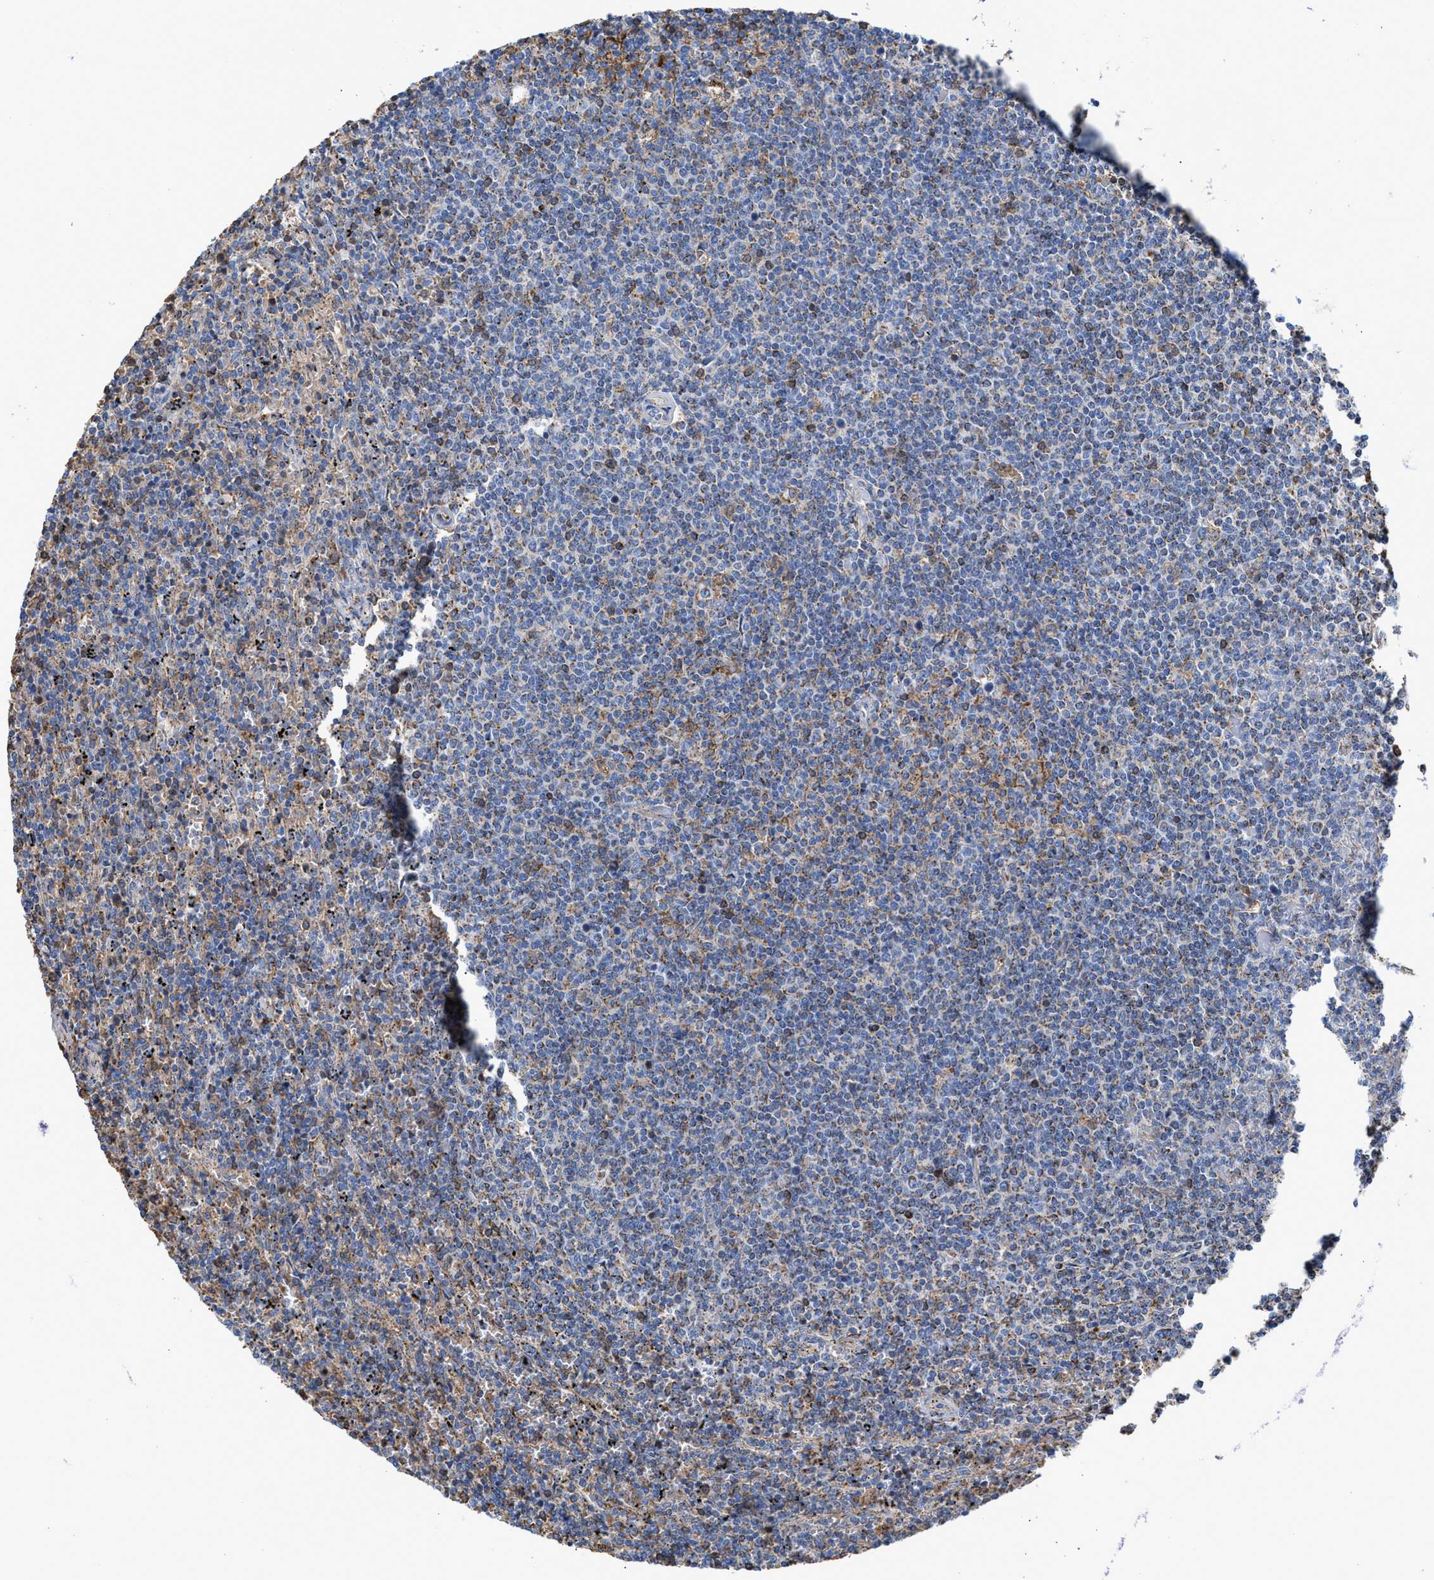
{"staining": {"intensity": "weak", "quantity": "<25%", "location": "cytoplasmic/membranous"}, "tissue": "lymphoma", "cell_type": "Tumor cells", "image_type": "cancer", "snomed": [{"axis": "morphology", "description": "Malignant lymphoma, non-Hodgkin's type, Low grade"}, {"axis": "topography", "description": "Spleen"}], "caption": "Immunohistochemistry of low-grade malignant lymphoma, non-Hodgkin's type shows no positivity in tumor cells.", "gene": "MECR", "patient": {"sex": "female", "age": 50}}